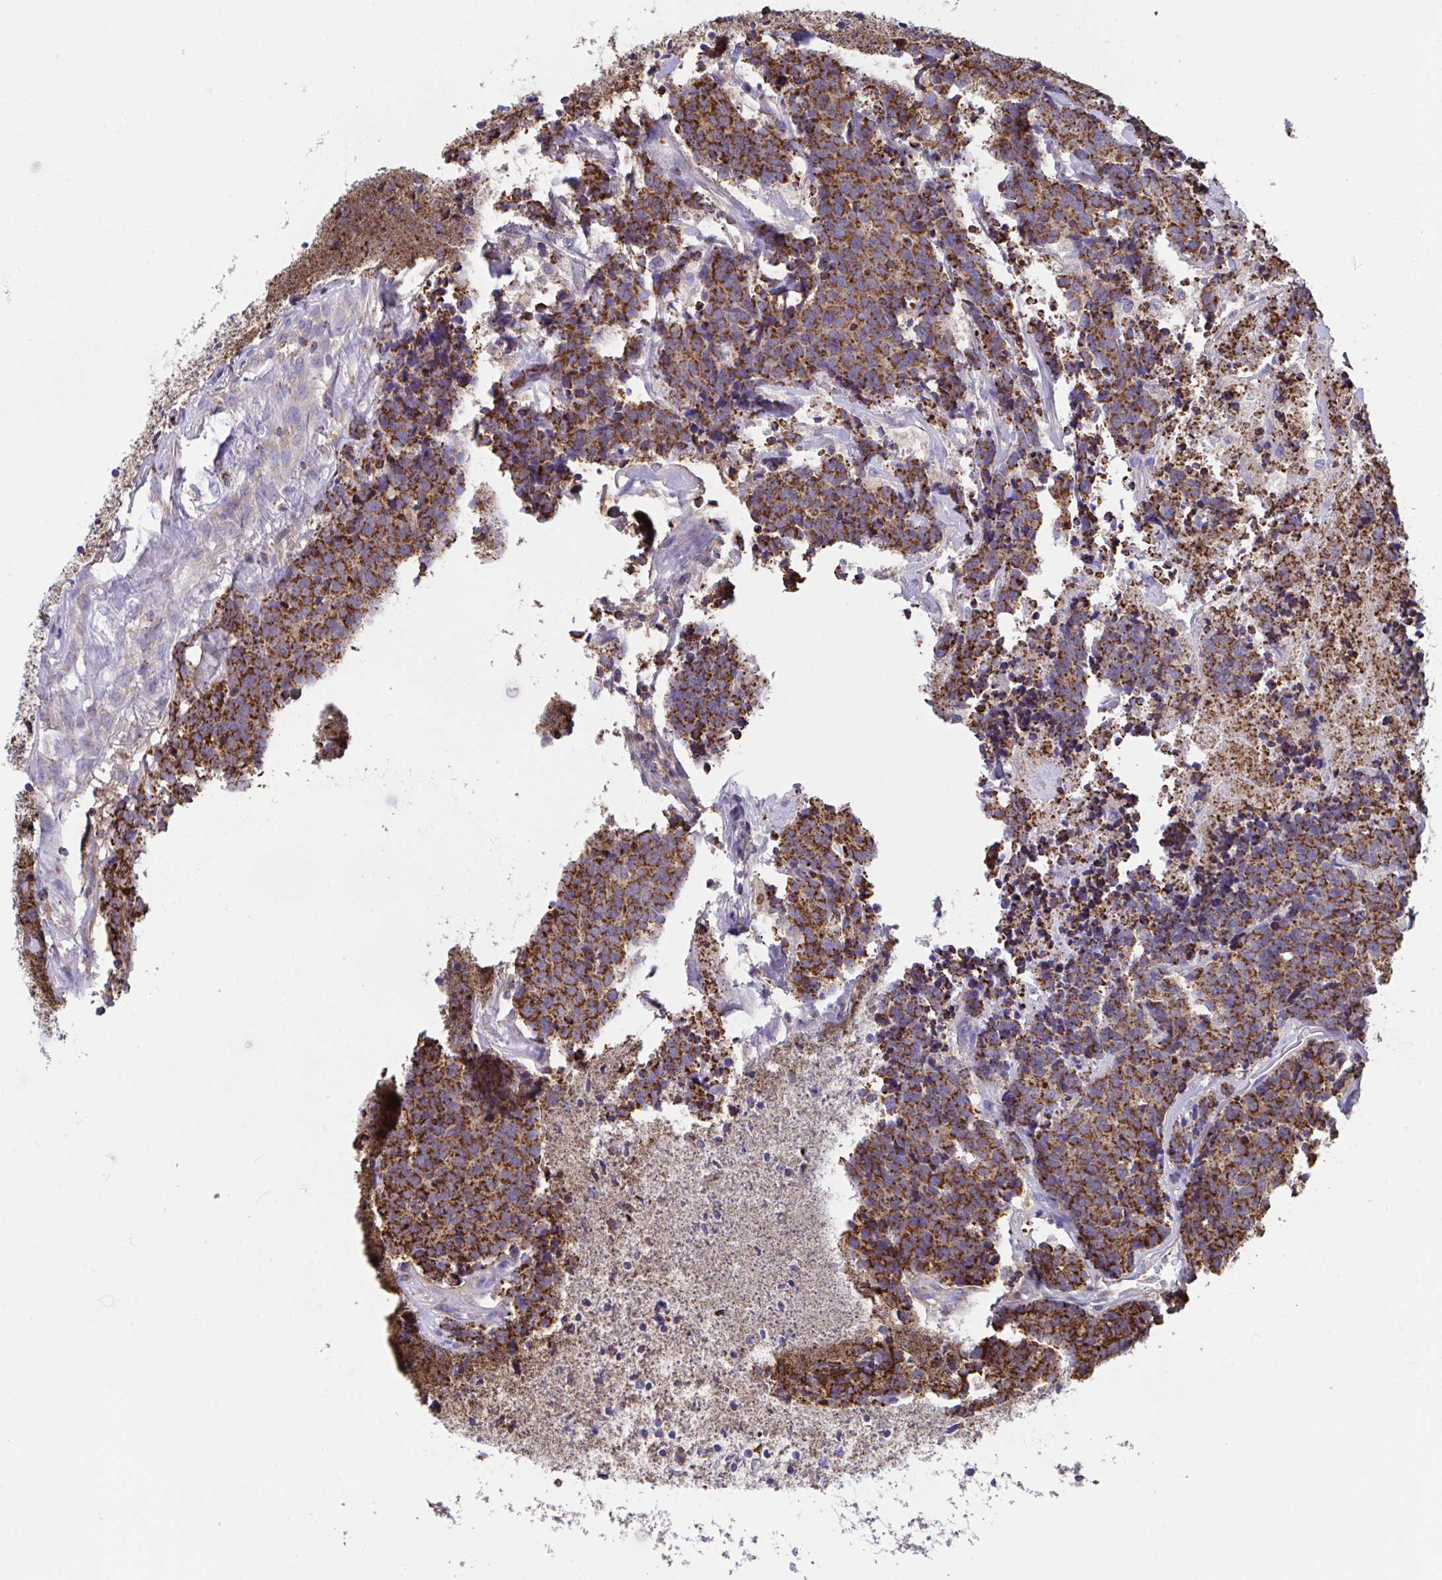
{"staining": {"intensity": "strong", "quantity": ">75%", "location": "cytoplasmic/membranous"}, "tissue": "carcinoid", "cell_type": "Tumor cells", "image_type": "cancer", "snomed": [{"axis": "morphology", "description": "Carcinoid, malignant, NOS"}, {"axis": "topography", "description": "Skin"}], "caption": "A histopathology image of human malignant carcinoid stained for a protein displays strong cytoplasmic/membranous brown staining in tumor cells.", "gene": "PCMTD2", "patient": {"sex": "female", "age": 79}}